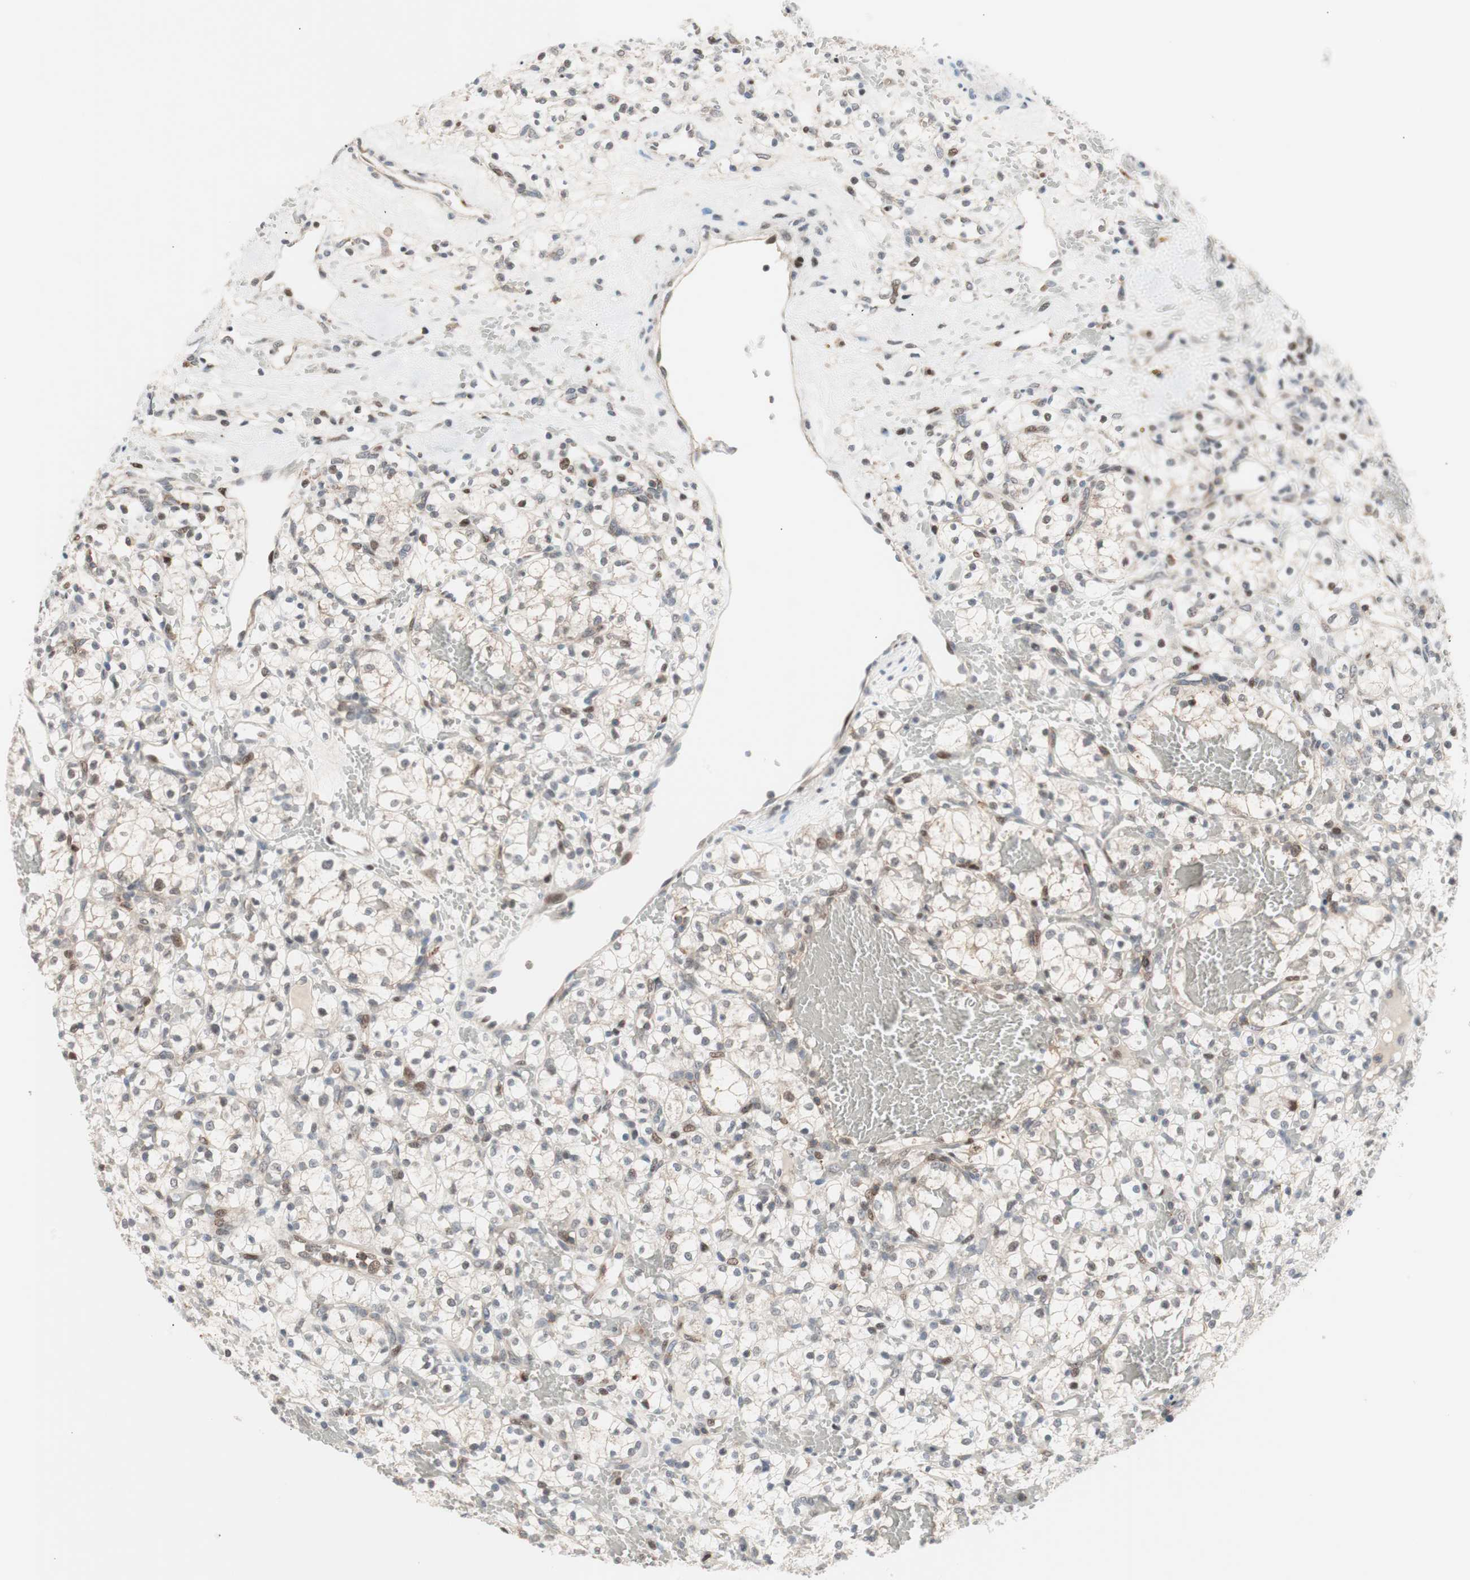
{"staining": {"intensity": "weak", "quantity": "<25%", "location": "nuclear"}, "tissue": "renal cancer", "cell_type": "Tumor cells", "image_type": "cancer", "snomed": [{"axis": "morphology", "description": "Adenocarcinoma, NOS"}, {"axis": "topography", "description": "Kidney"}], "caption": "This is an IHC micrograph of renal cancer (adenocarcinoma). There is no expression in tumor cells.", "gene": "POLH", "patient": {"sex": "female", "age": 60}}